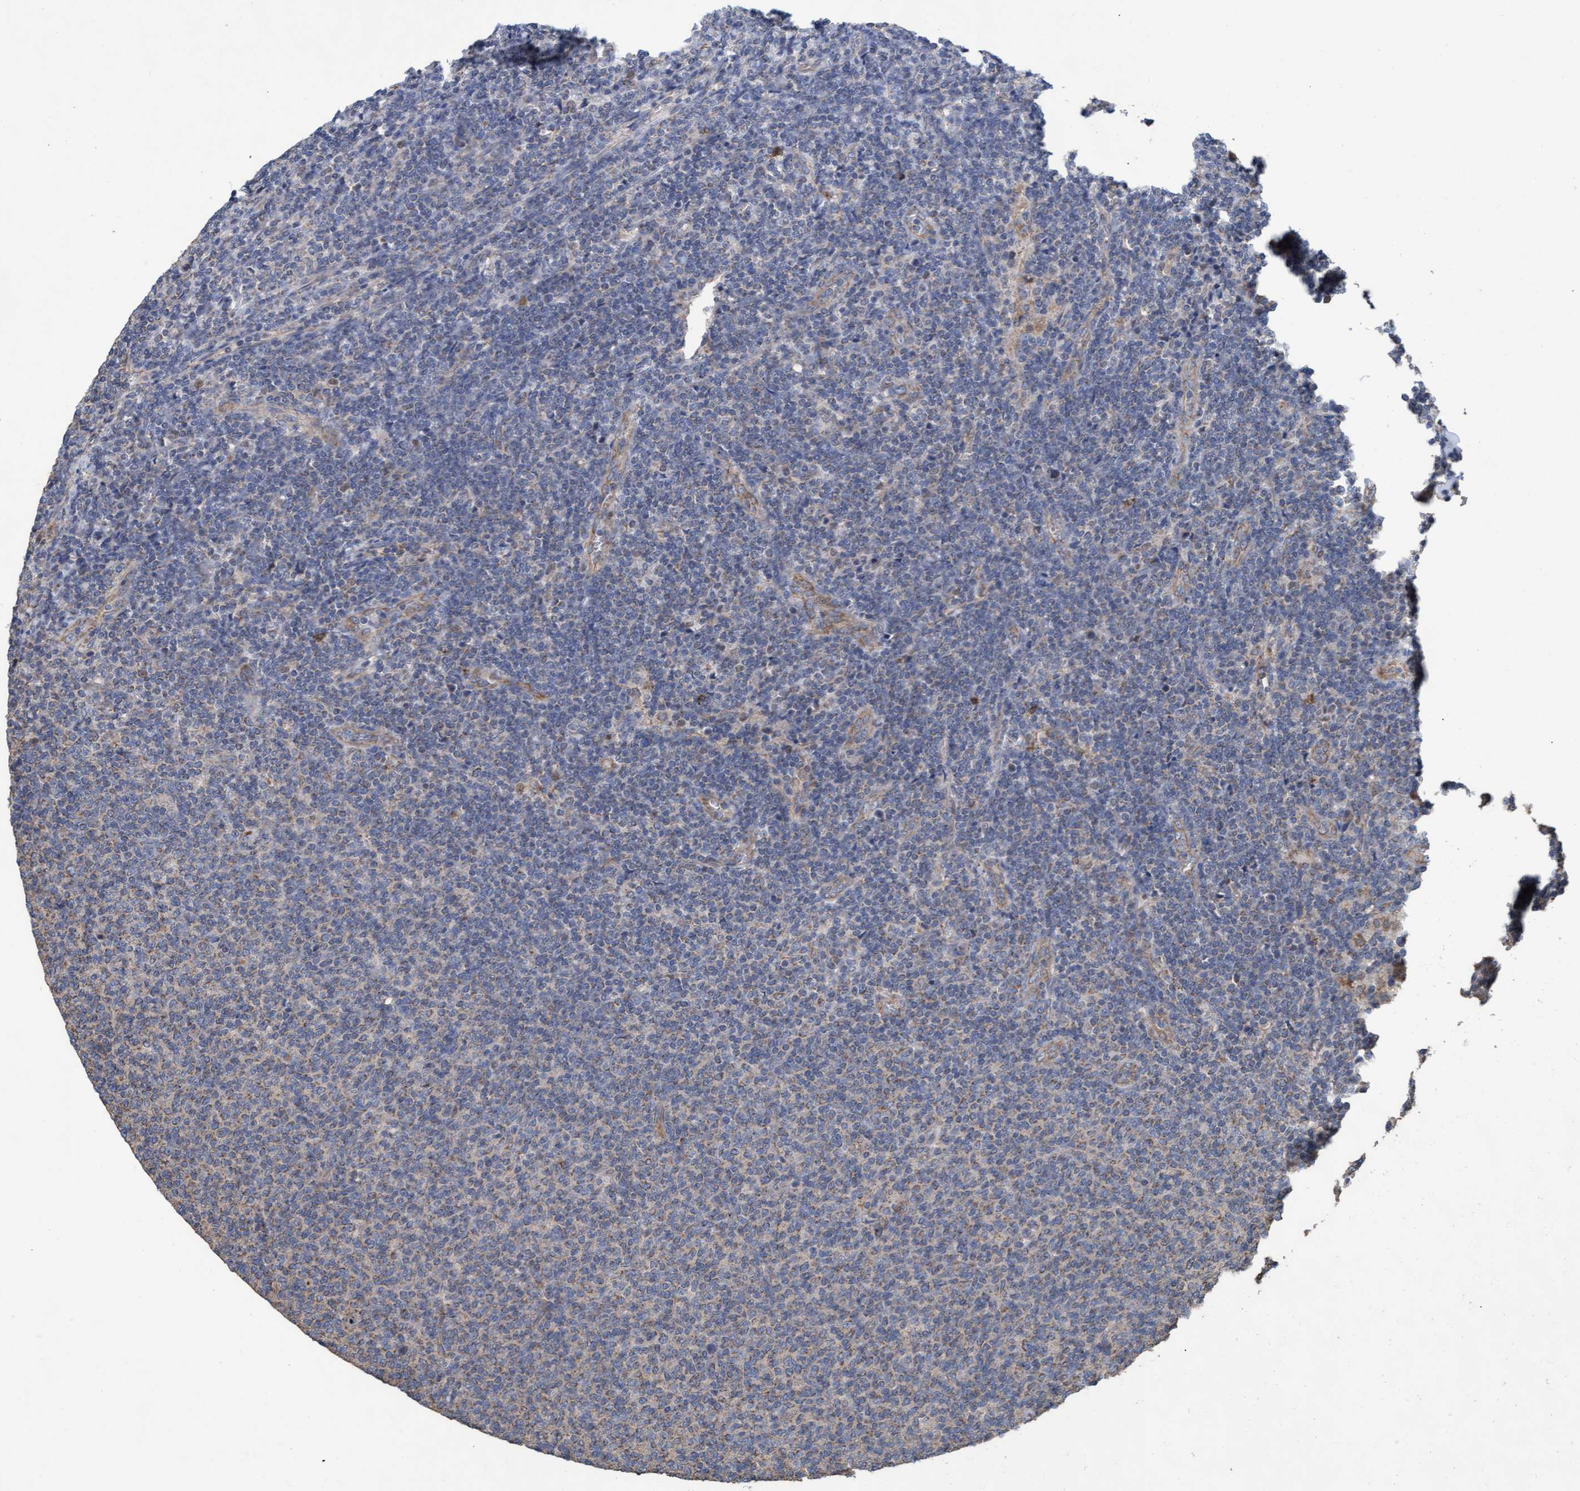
{"staining": {"intensity": "weak", "quantity": "<25%", "location": "cytoplasmic/membranous"}, "tissue": "lymphoma", "cell_type": "Tumor cells", "image_type": "cancer", "snomed": [{"axis": "morphology", "description": "Malignant lymphoma, non-Hodgkin's type, Low grade"}, {"axis": "topography", "description": "Lymph node"}], "caption": "Immunohistochemistry (IHC) micrograph of neoplastic tissue: lymphoma stained with DAB (3,3'-diaminobenzidine) shows no significant protein expression in tumor cells.", "gene": "MRPL38", "patient": {"sex": "male", "age": 66}}